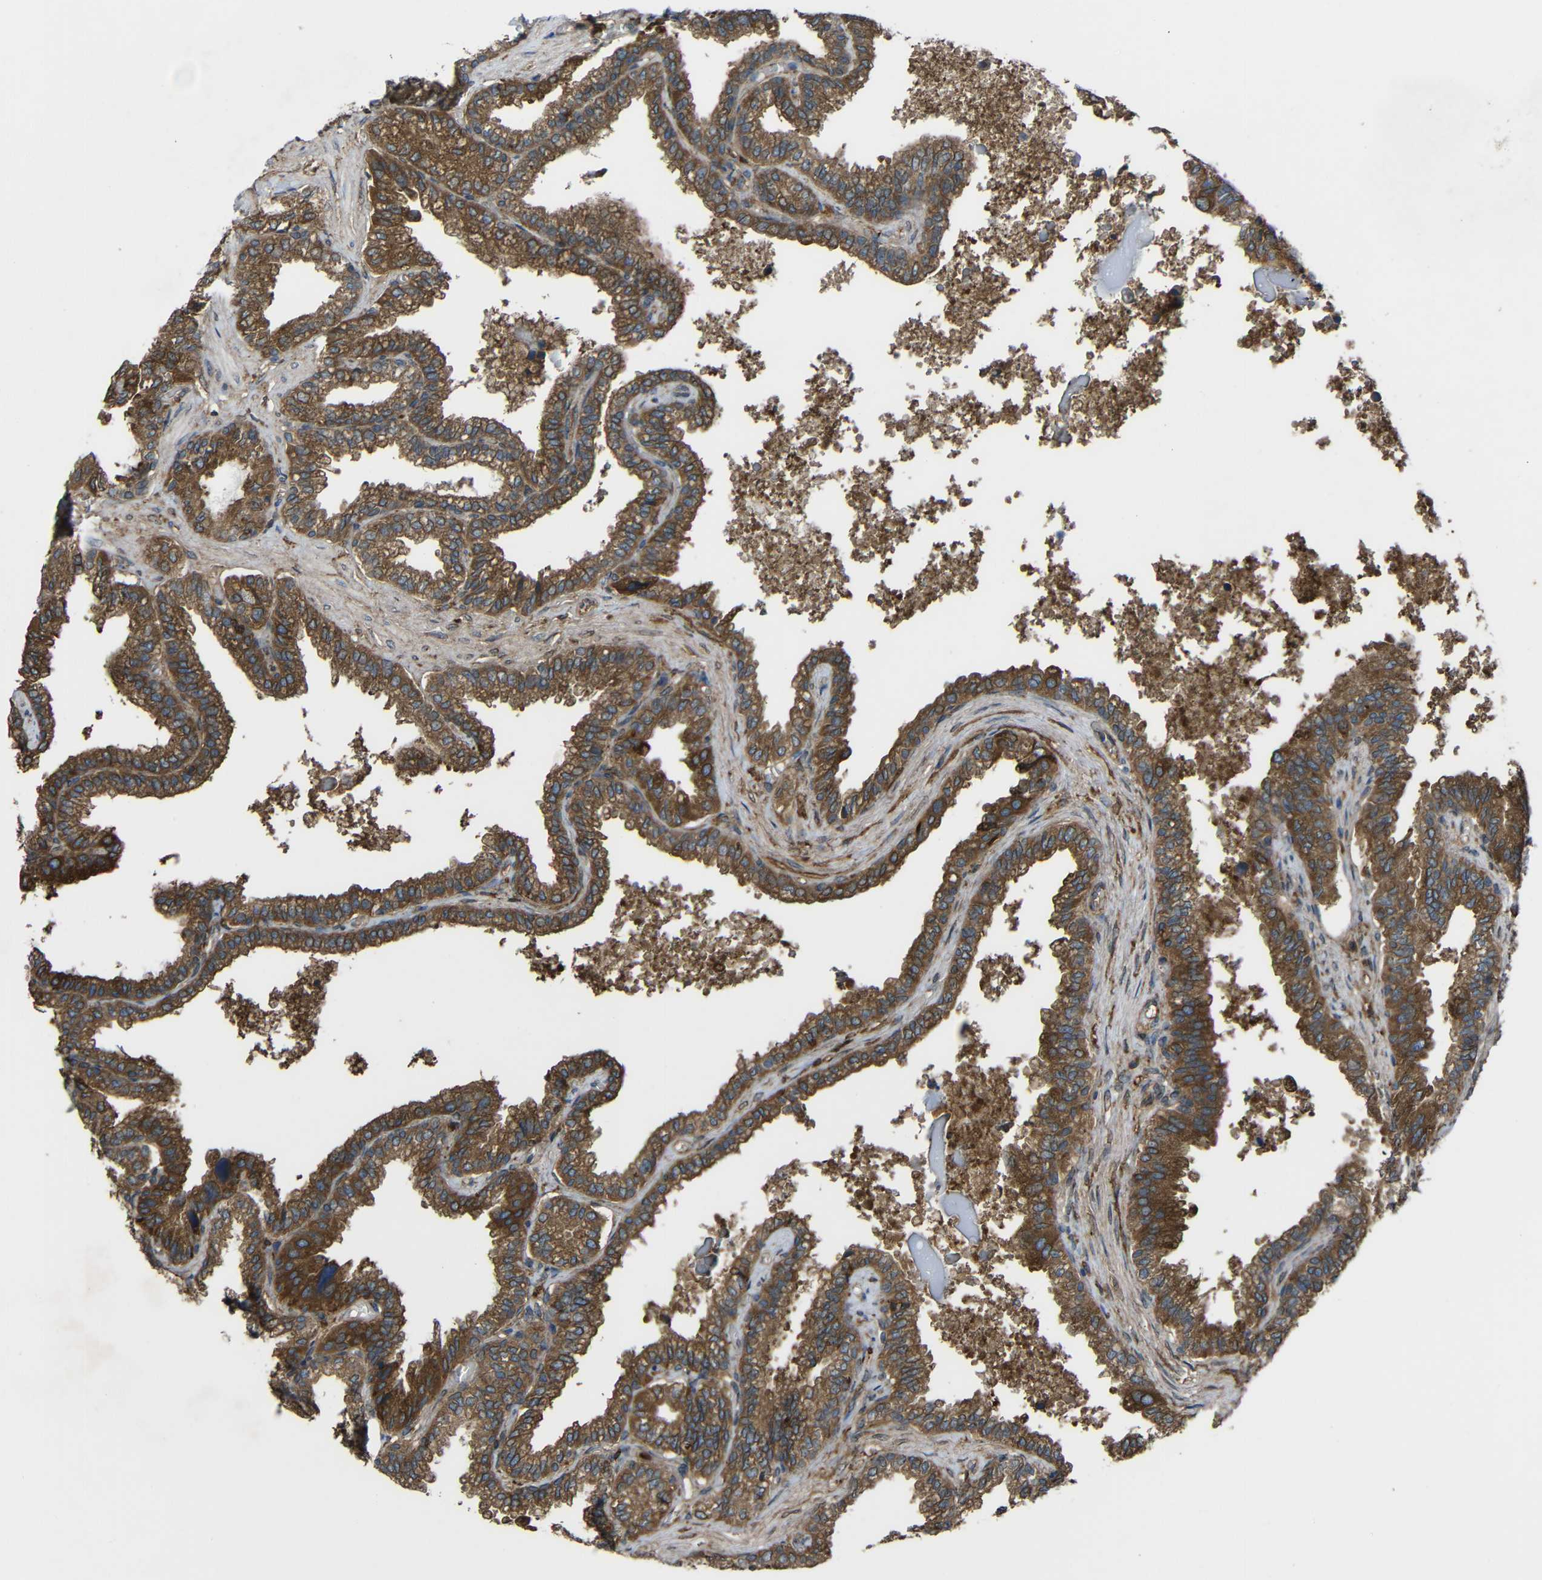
{"staining": {"intensity": "moderate", "quantity": ">75%", "location": "cytoplasmic/membranous"}, "tissue": "seminal vesicle", "cell_type": "Glandular cells", "image_type": "normal", "snomed": [{"axis": "morphology", "description": "Normal tissue, NOS"}, {"axis": "topography", "description": "Seminal veicle"}], "caption": "IHC (DAB (3,3'-diaminobenzidine)) staining of benign seminal vesicle shows moderate cytoplasmic/membranous protein staining in approximately >75% of glandular cells.", "gene": "TREM2", "patient": {"sex": "male", "age": 46}}